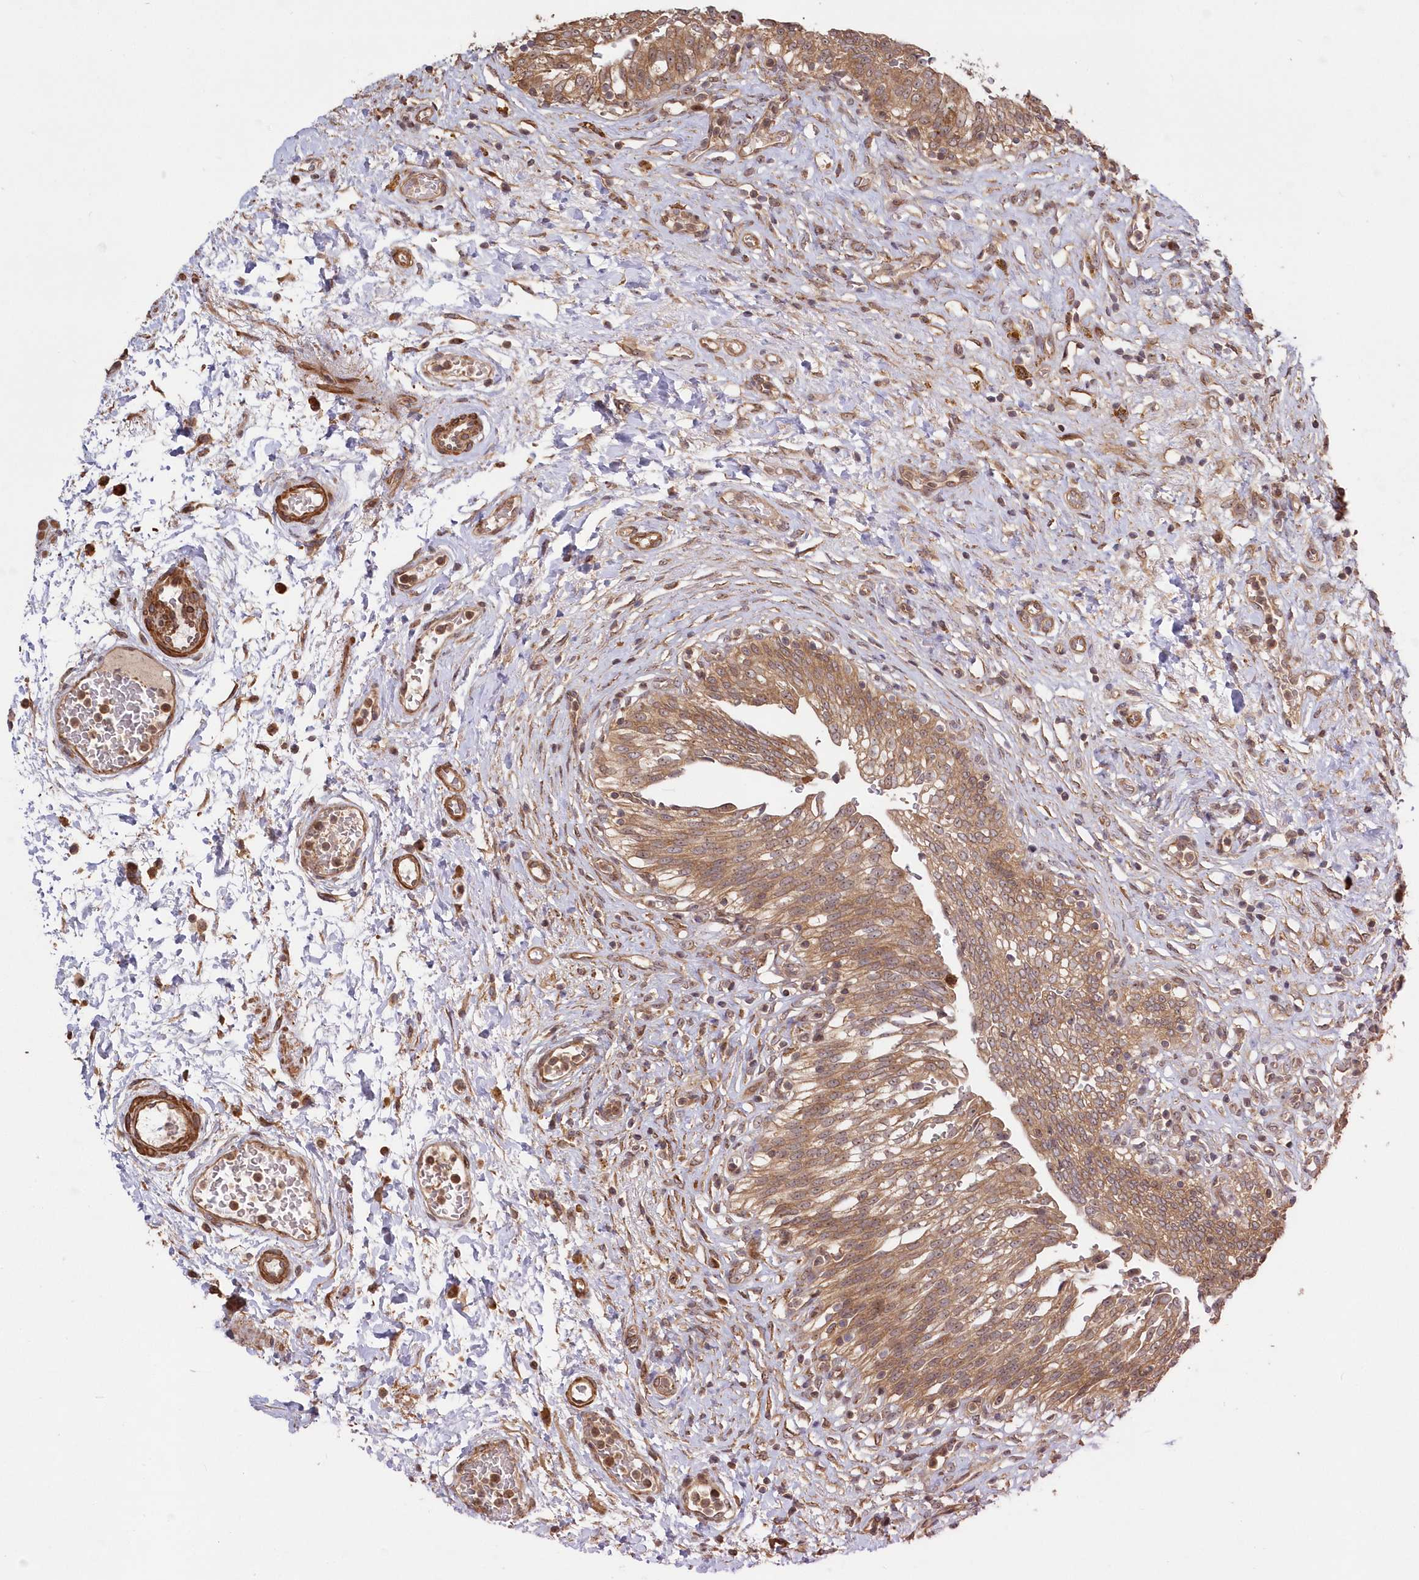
{"staining": {"intensity": "strong", "quantity": ">75%", "location": "cytoplasmic/membranous,nuclear"}, "tissue": "urinary bladder", "cell_type": "Urothelial cells", "image_type": "normal", "snomed": [{"axis": "morphology", "description": "Urothelial carcinoma, High grade"}, {"axis": "topography", "description": "Urinary bladder"}], "caption": "Immunohistochemical staining of unremarkable human urinary bladder shows strong cytoplasmic/membranous,nuclear protein positivity in approximately >75% of urothelial cells.", "gene": "TBCA", "patient": {"sex": "male", "age": 46}}